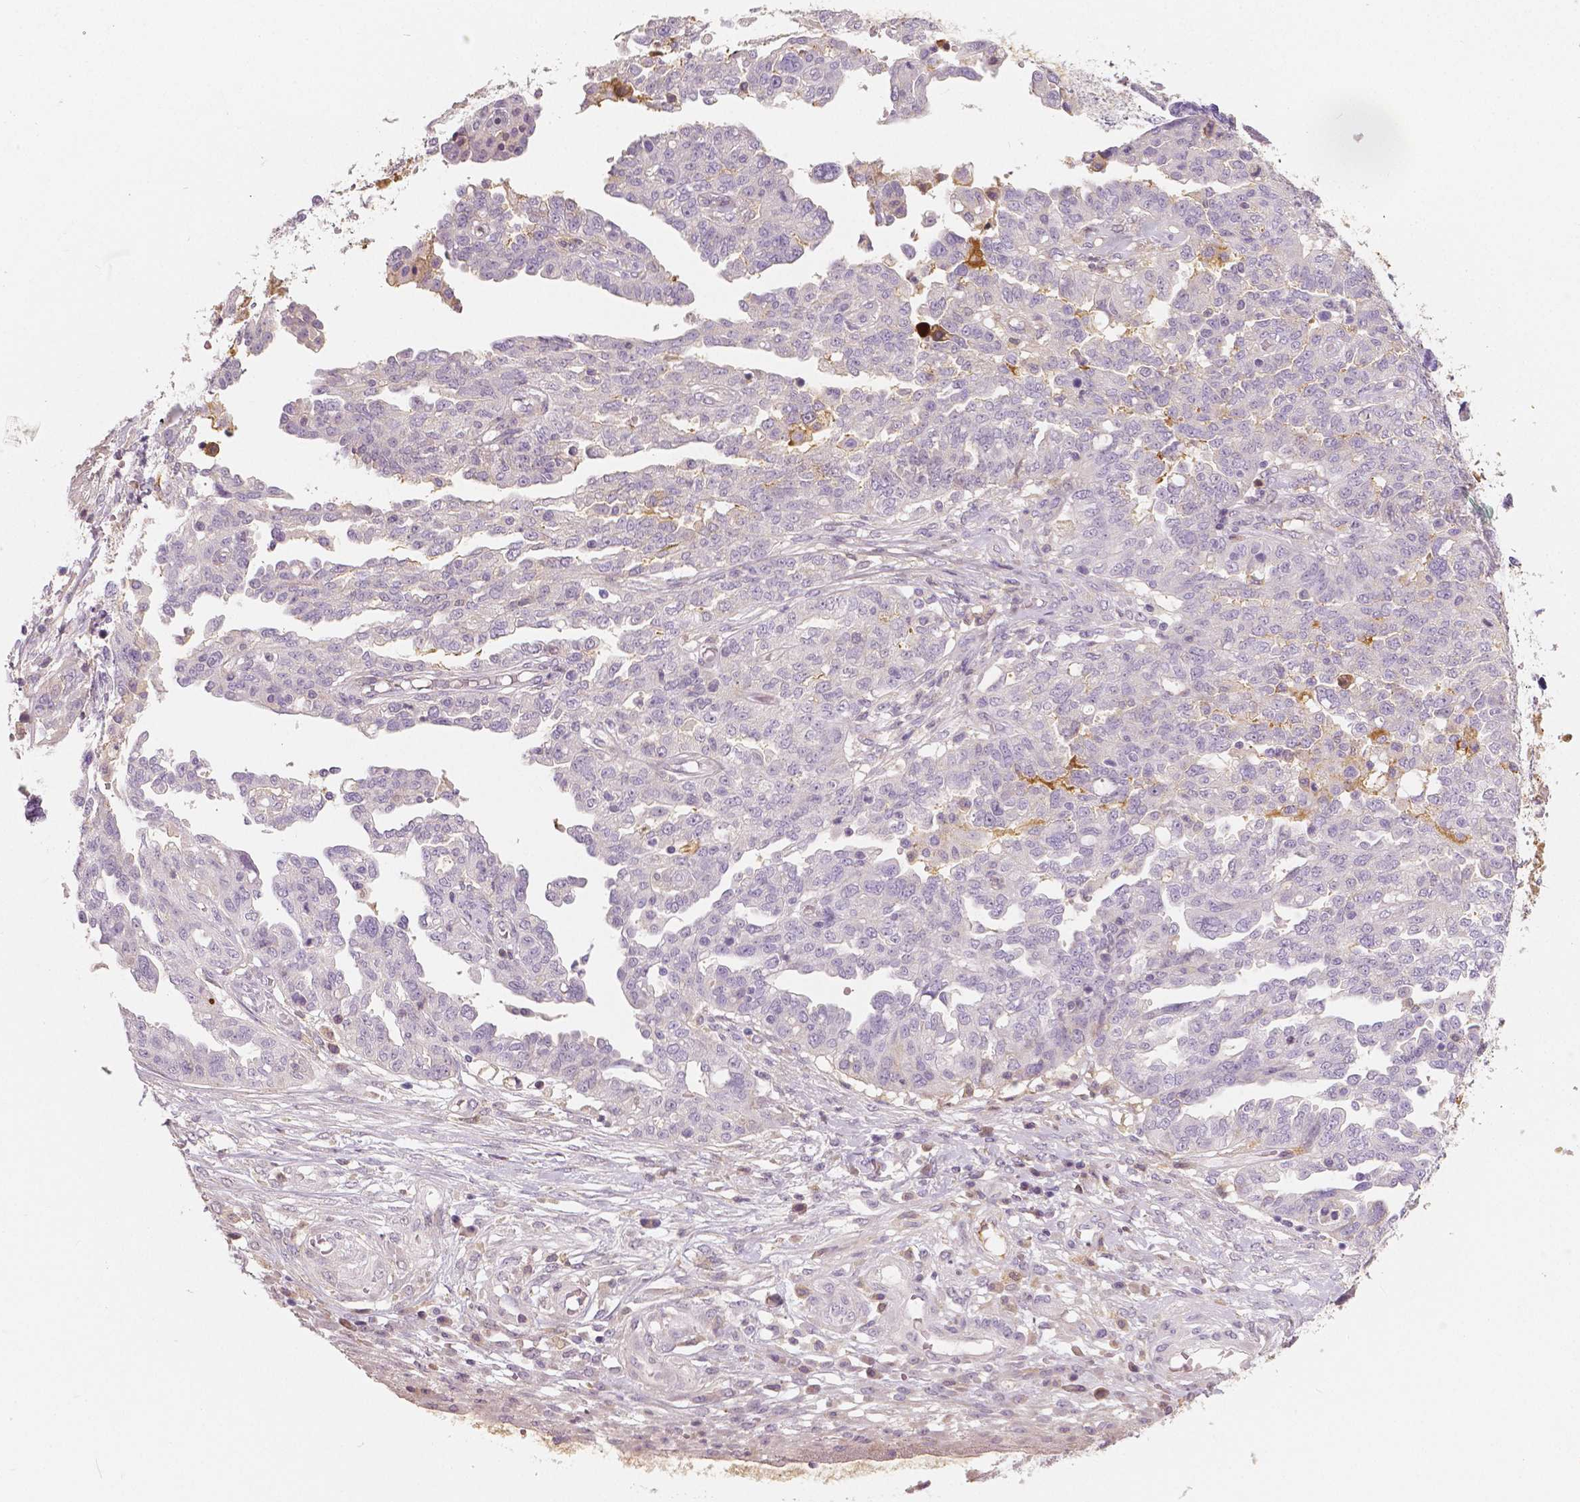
{"staining": {"intensity": "negative", "quantity": "none", "location": "none"}, "tissue": "ovarian cancer", "cell_type": "Tumor cells", "image_type": "cancer", "snomed": [{"axis": "morphology", "description": "Cystadenocarcinoma, serous, NOS"}, {"axis": "topography", "description": "Ovary"}], "caption": "Immunohistochemistry micrograph of ovarian serous cystadenocarcinoma stained for a protein (brown), which shows no expression in tumor cells.", "gene": "APOA4", "patient": {"sex": "female", "age": 67}}